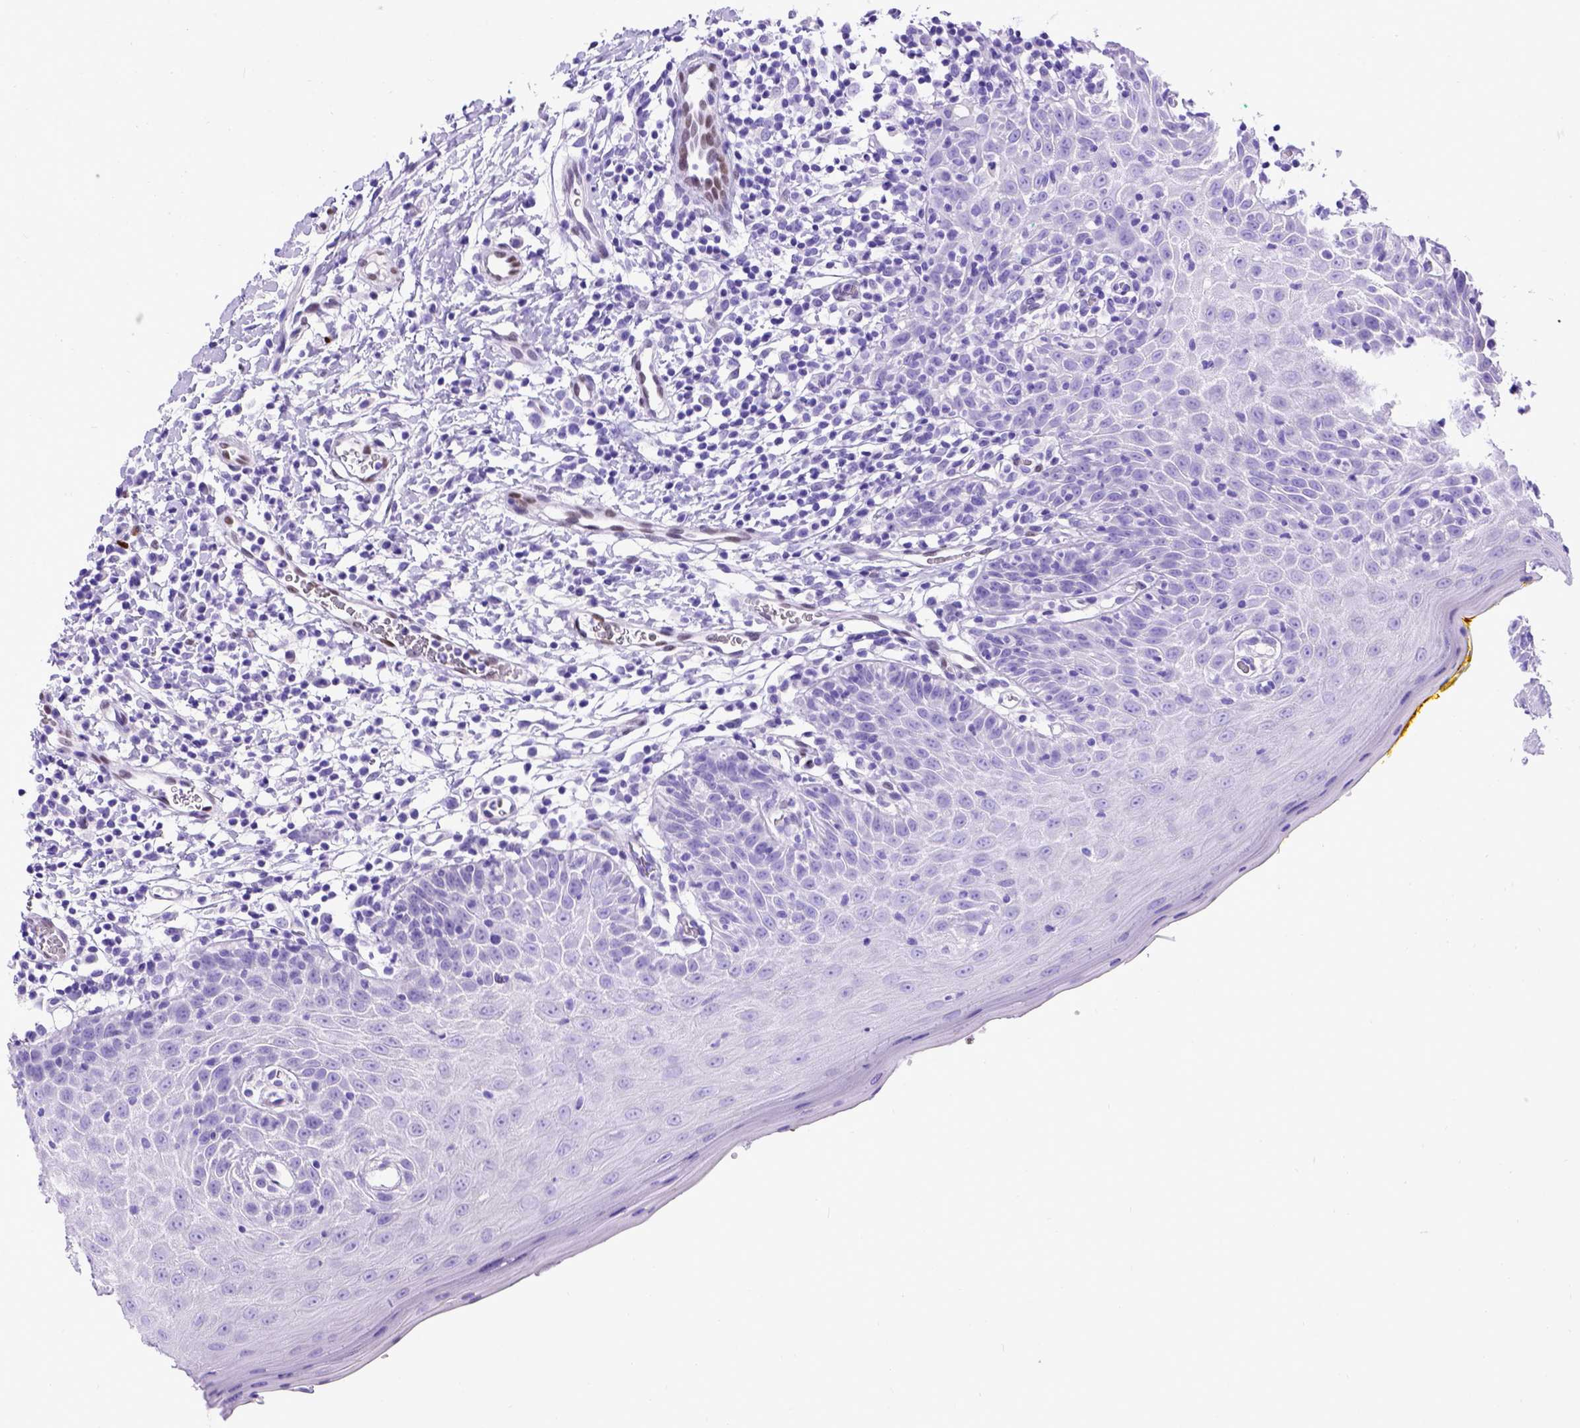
{"staining": {"intensity": "negative", "quantity": "none", "location": "none"}, "tissue": "oral mucosa", "cell_type": "Squamous epithelial cells", "image_type": "normal", "snomed": [{"axis": "morphology", "description": "Normal tissue, NOS"}, {"axis": "topography", "description": "Oral tissue"}, {"axis": "topography", "description": "Tounge, NOS"}], "caption": "IHC of benign human oral mucosa demonstrates no expression in squamous epithelial cells. The staining is performed using DAB (3,3'-diaminobenzidine) brown chromogen with nuclei counter-stained in using hematoxylin.", "gene": "MEOX2", "patient": {"sex": "female", "age": 58}}